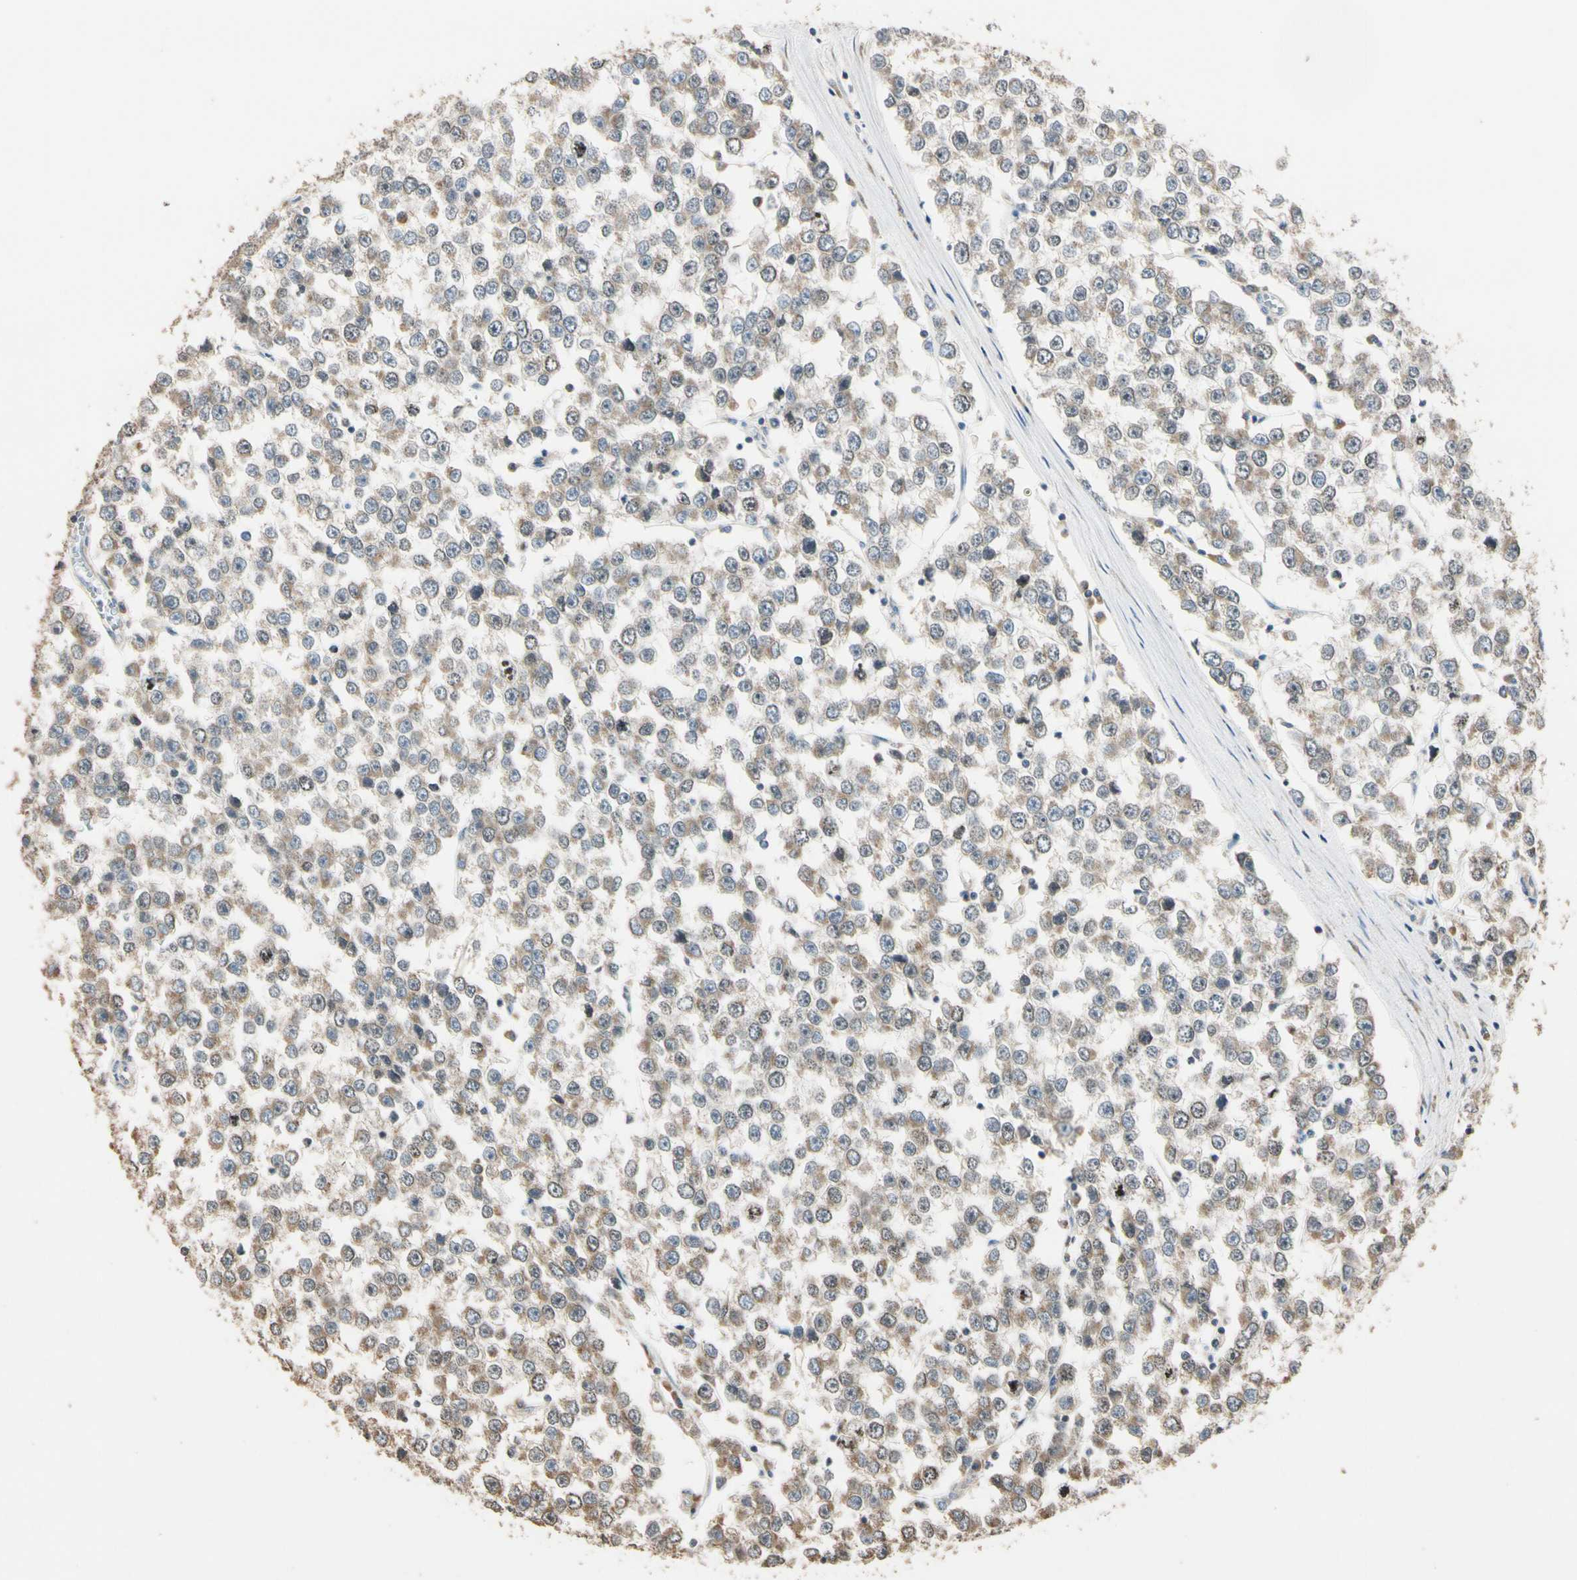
{"staining": {"intensity": "moderate", "quantity": "25%-75%", "location": "cytoplasmic/membranous"}, "tissue": "testis cancer", "cell_type": "Tumor cells", "image_type": "cancer", "snomed": [{"axis": "morphology", "description": "Seminoma, NOS"}, {"axis": "morphology", "description": "Carcinoma, Embryonal, NOS"}, {"axis": "topography", "description": "Testis"}], "caption": "High-power microscopy captured an immunohistochemistry image of seminoma (testis), revealing moderate cytoplasmic/membranous positivity in about 25%-75% of tumor cells.", "gene": "STX18", "patient": {"sex": "male", "age": 52}}